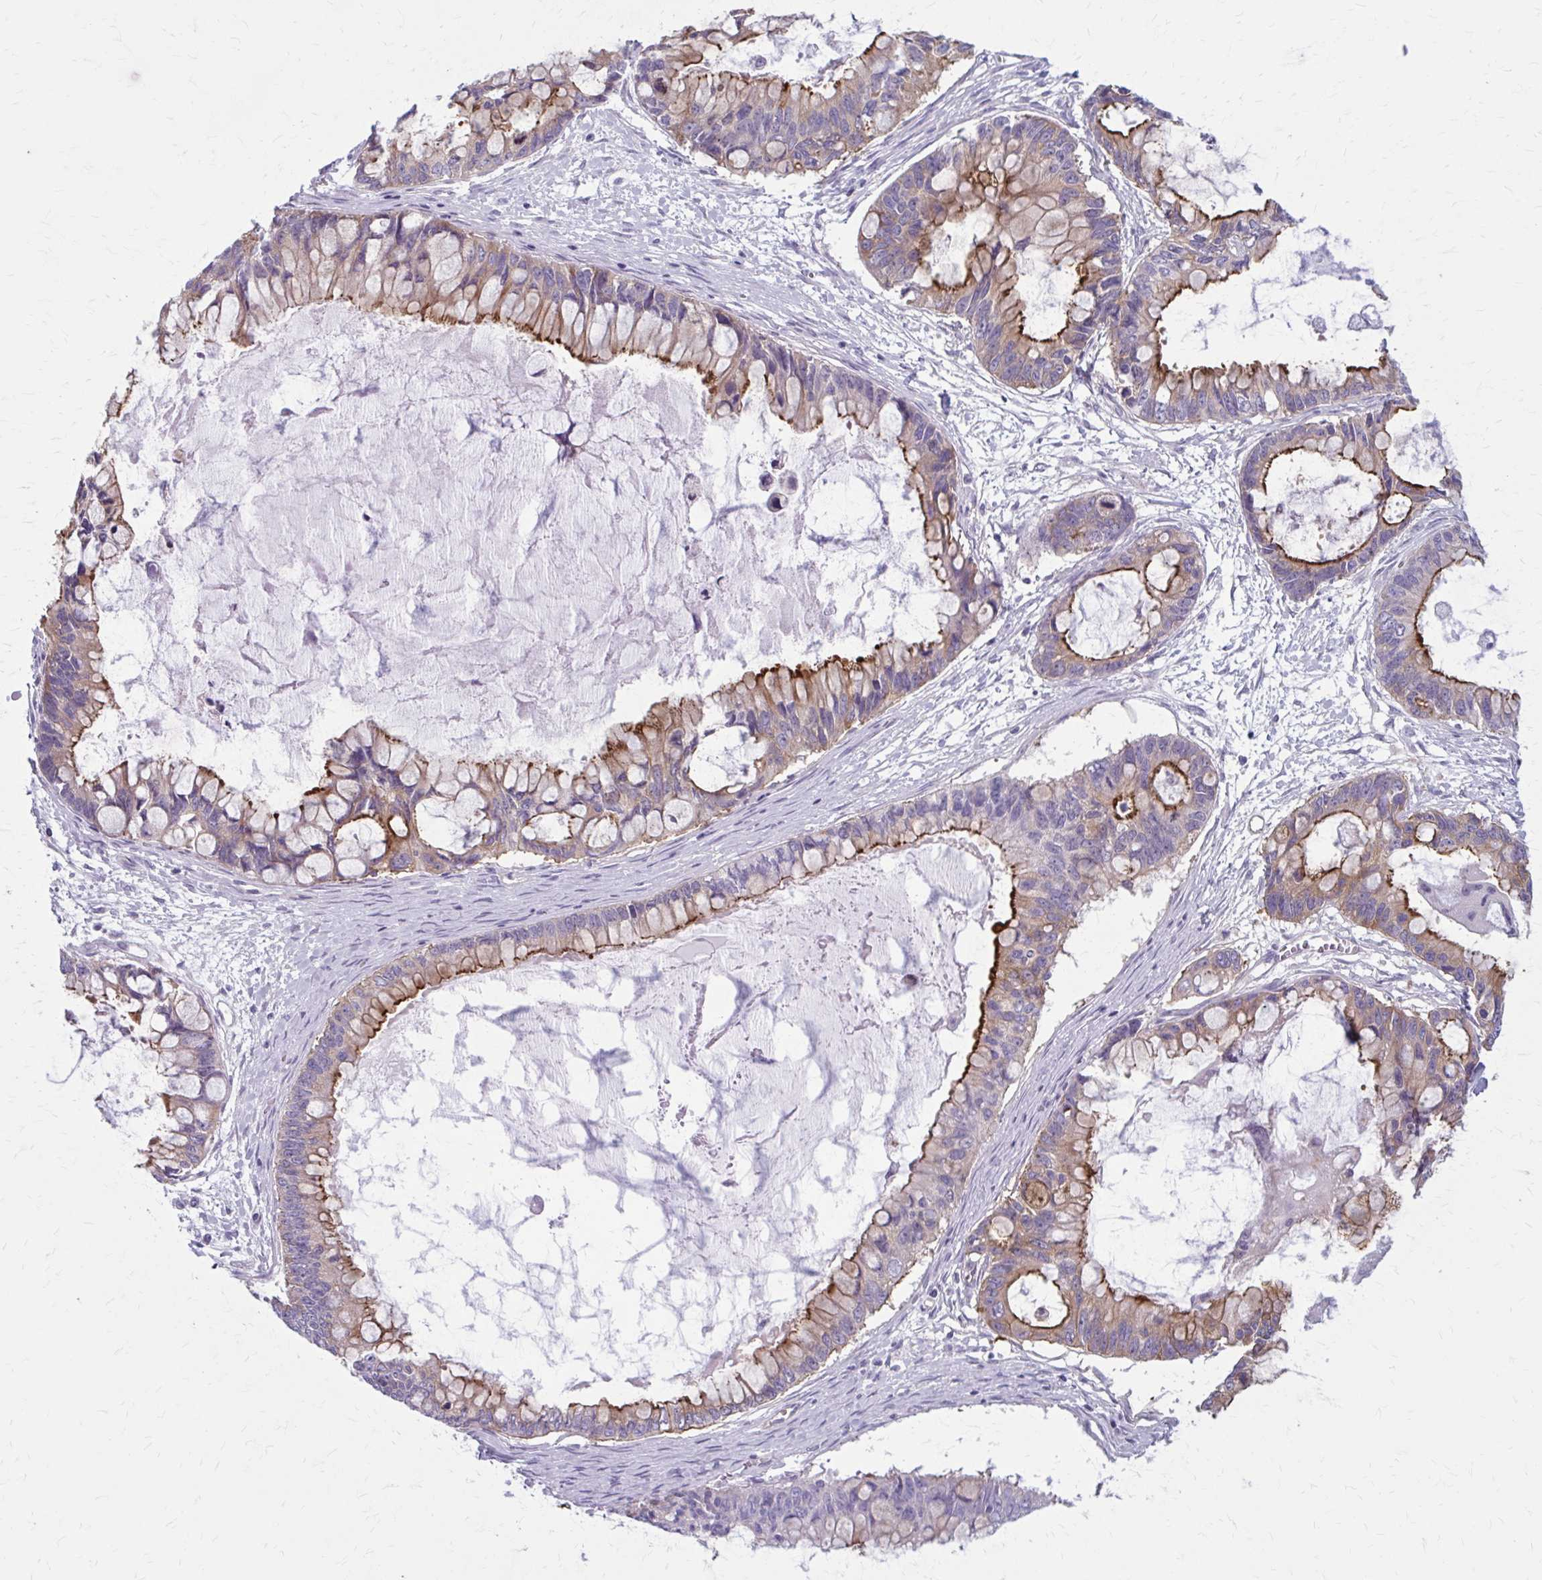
{"staining": {"intensity": "strong", "quantity": "25%-75%", "location": "cytoplasmic/membranous"}, "tissue": "ovarian cancer", "cell_type": "Tumor cells", "image_type": "cancer", "snomed": [{"axis": "morphology", "description": "Cystadenocarcinoma, mucinous, NOS"}, {"axis": "topography", "description": "Ovary"}], "caption": "Ovarian cancer (mucinous cystadenocarcinoma) stained for a protein (brown) shows strong cytoplasmic/membranous positive staining in approximately 25%-75% of tumor cells.", "gene": "ZDHHC7", "patient": {"sex": "female", "age": 63}}